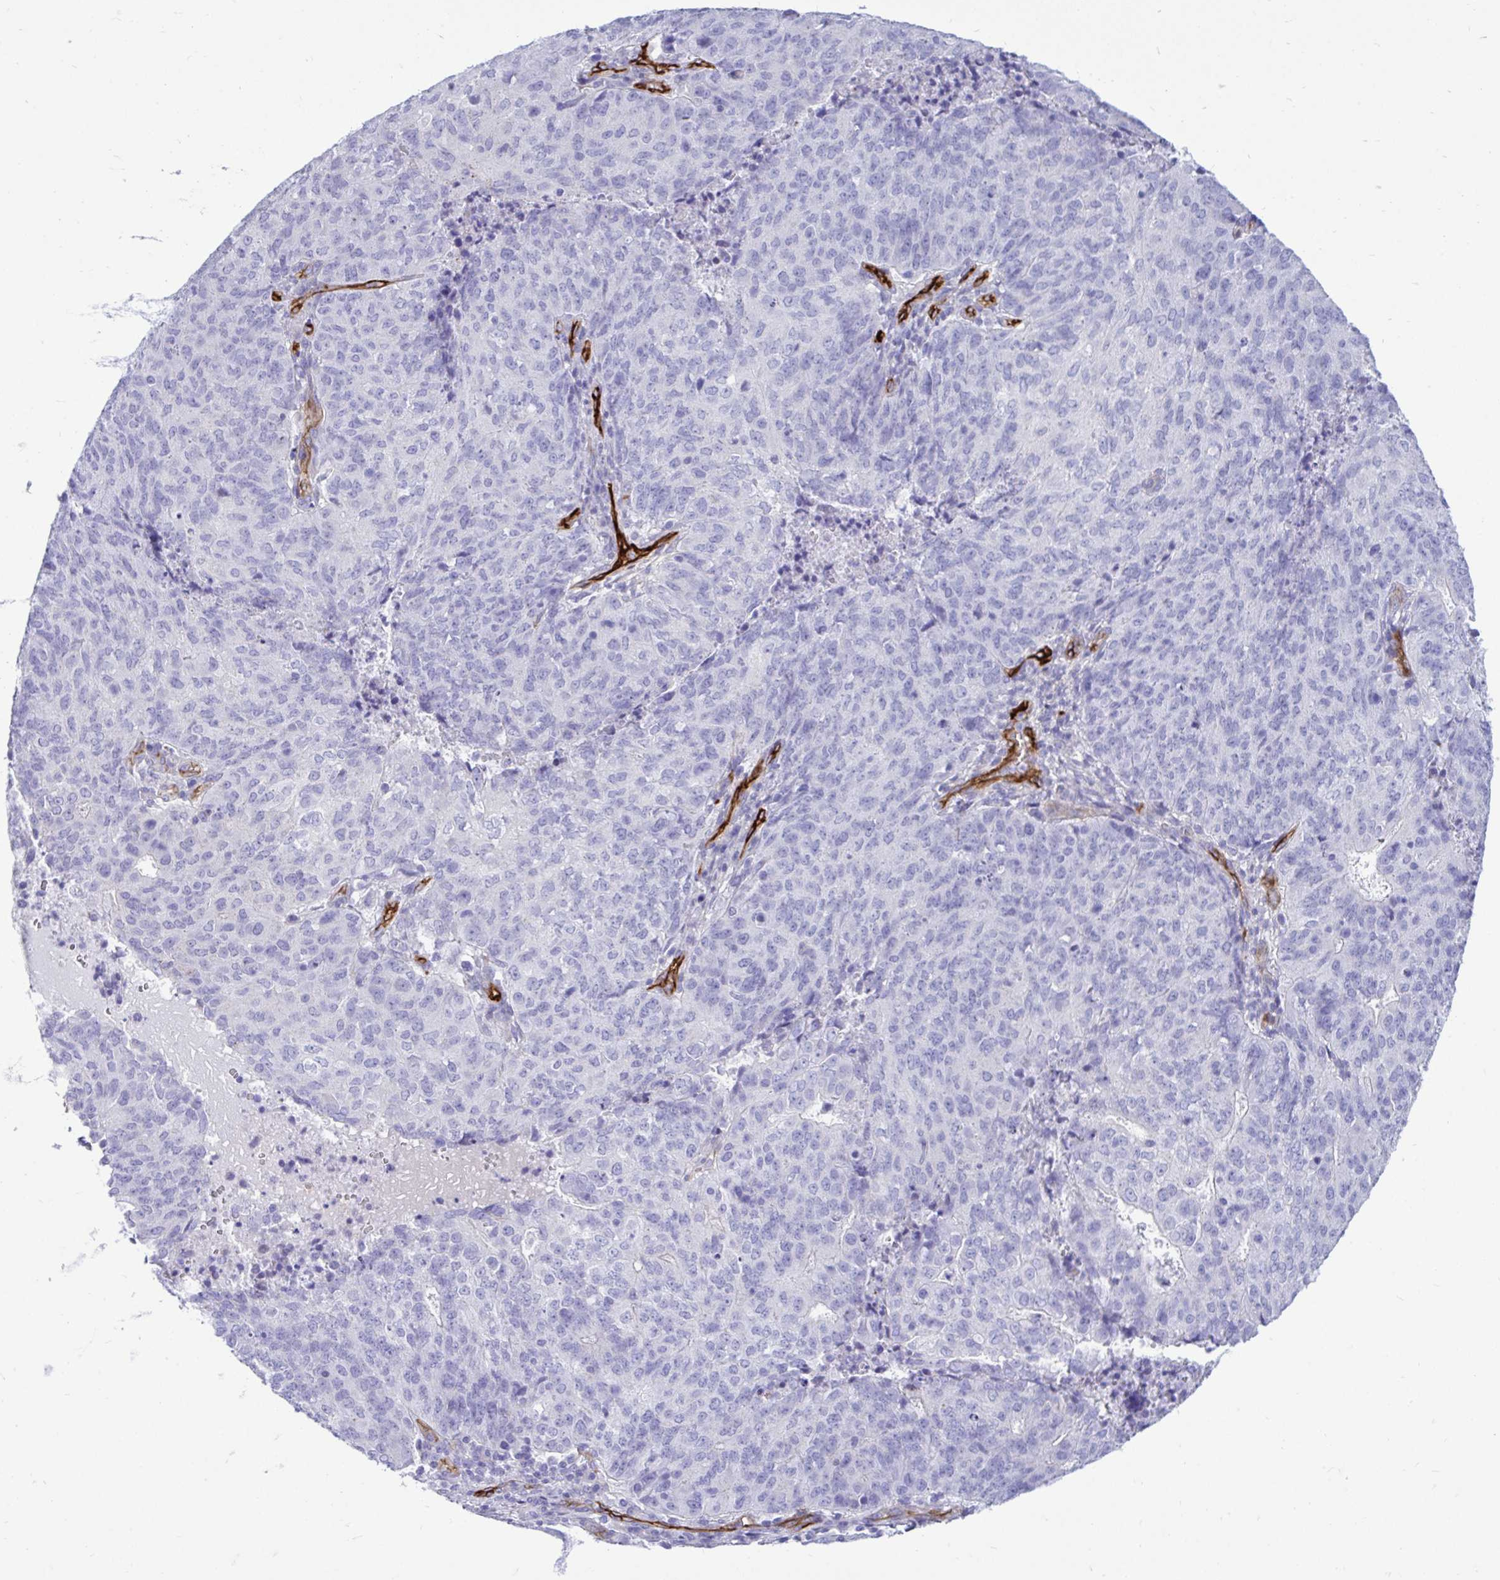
{"staining": {"intensity": "negative", "quantity": "none", "location": "none"}, "tissue": "endometrial cancer", "cell_type": "Tumor cells", "image_type": "cancer", "snomed": [{"axis": "morphology", "description": "Adenocarcinoma, NOS"}, {"axis": "topography", "description": "Endometrium"}], "caption": "Immunohistochemical staining of human endometrial adenocarcinoma displays no significant staining in tumor cells. (DAB (3,3'-diaminobenzidine) immunohistochemistry with hematoxylin counter stain).", "gene": "ABCG2", "patient": {"sex": "female", "age": 82}}